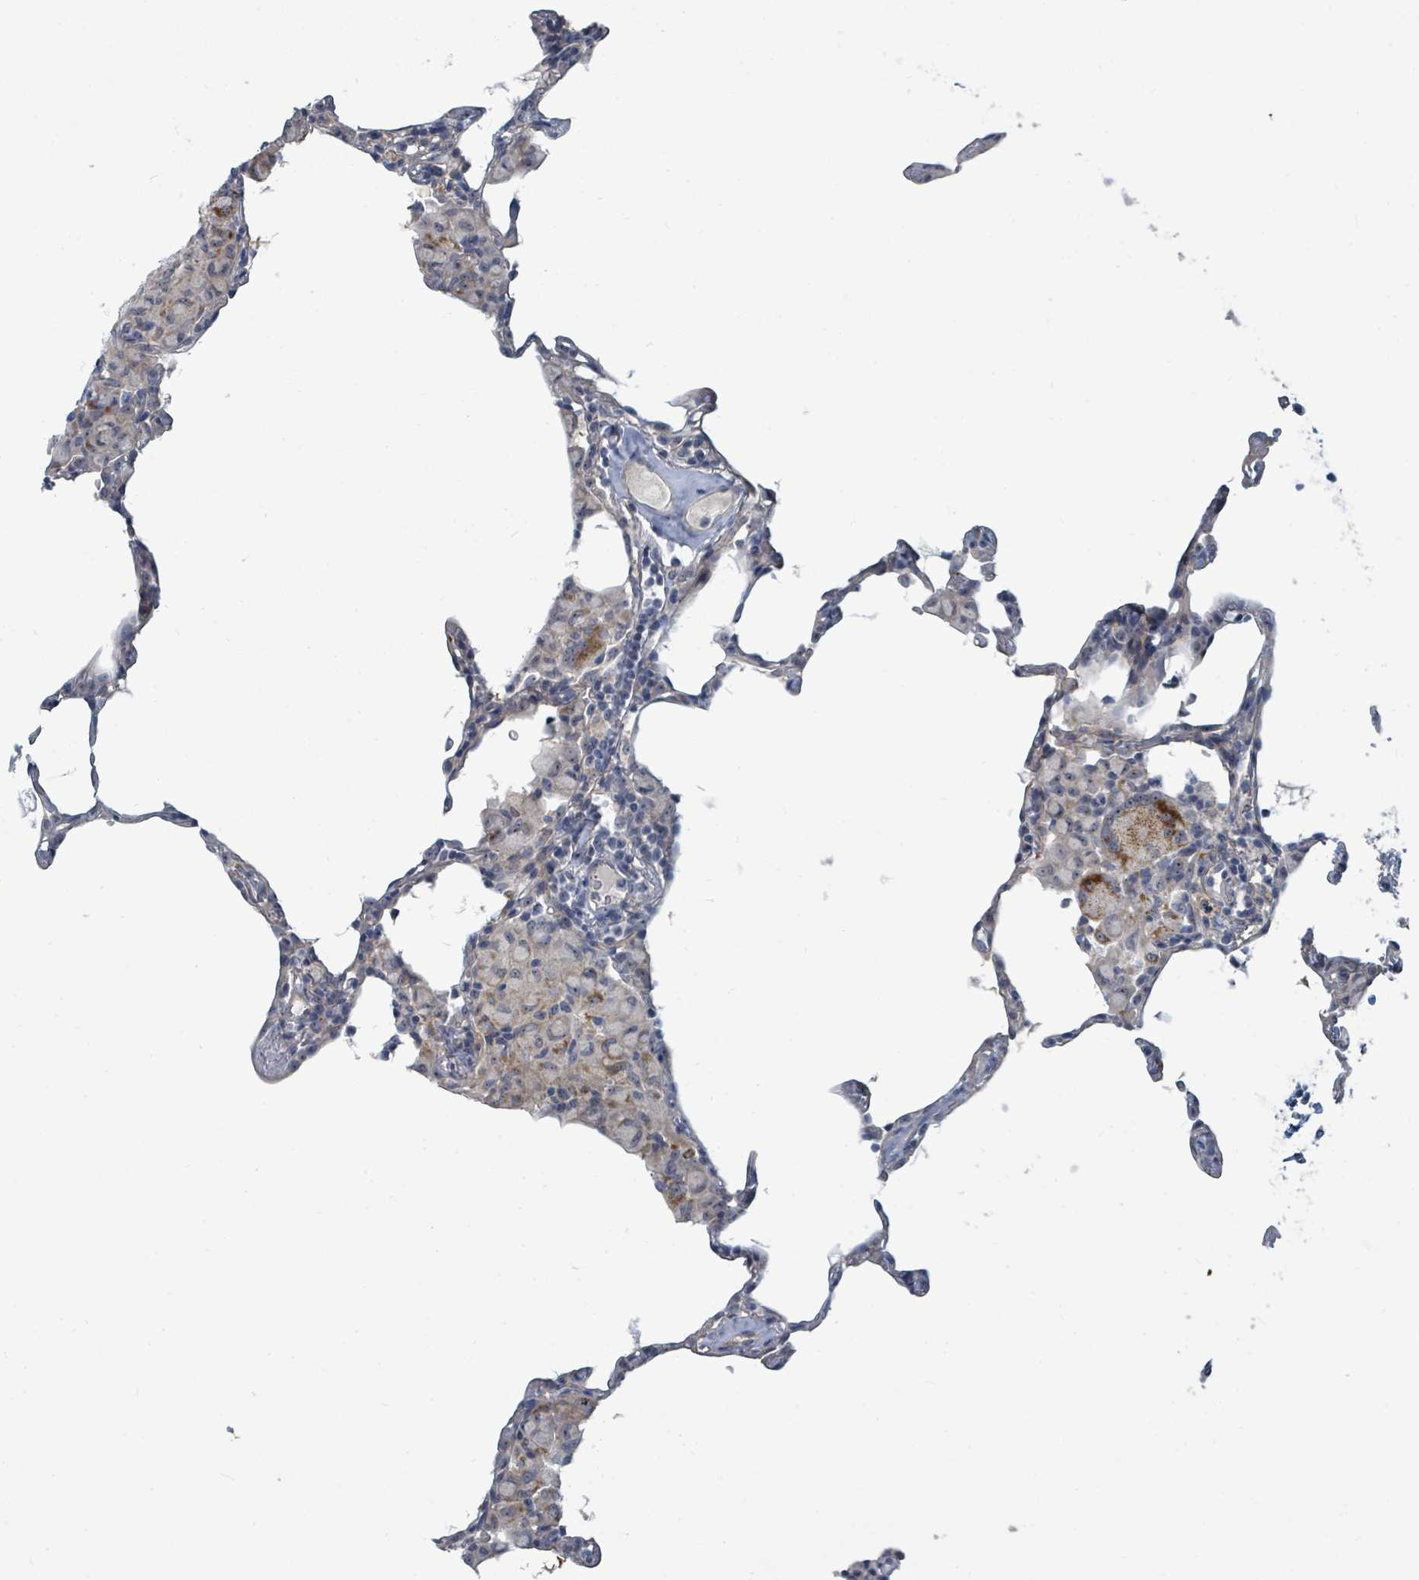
{"staining": {"intensity": "negative", "quantity": "none", "location": "none"}, "tissue": "lung", "cell_type": "Alveolar cells", "image_type": "normal", "snomed": [{"axis": "morphology", "description": "Normal tissue, NOS"}, {"axis": "topography", "description": "Lung"}], "caption": "Immunohistochemistry (IHC) of unremarkable human lung demonstrates no staining in alveolar cells. (DAB IHC visualized using brightfield microscopy, high magnification).", "gene": "TRDMT1", "patient": {"sex": "female", "age": 57}}